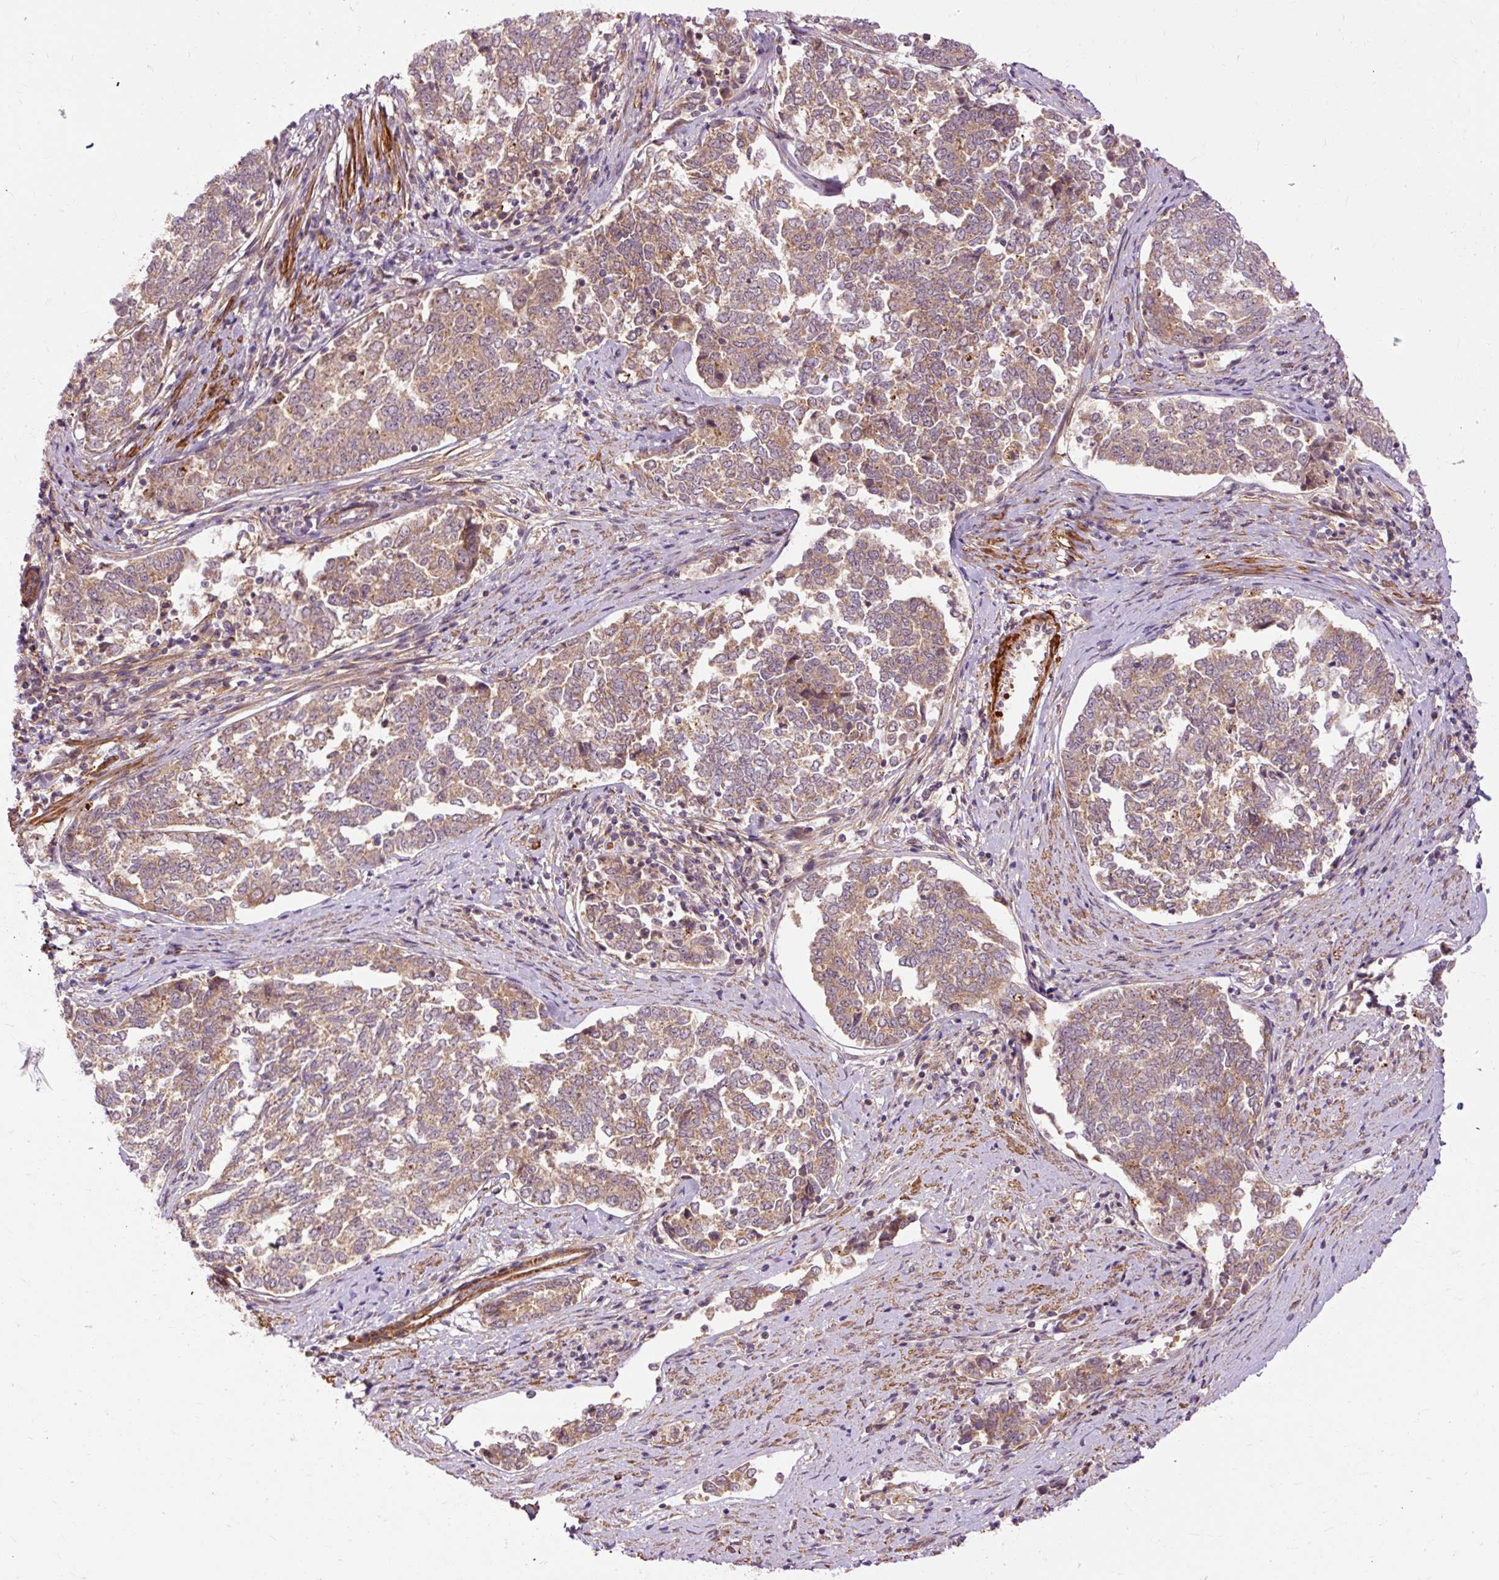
{"staining": {"intensity": "weak", "quantity": ">75%", "location": "cytoplasmic/membranous"}, "tissue": "endometrial cancer", "cell_type": "Tumor cells", "image_type": "cancer", "snomed": [{"axis": "morphology", "description": "Adenocarcinoma, NOS"}, {"axis": "topography", "description": "Endometrium"}], "caption": "The immunohistochemical stain labels weak cytoplasmic/membranous expression in tumor cells of endometrial cancer (adenocarcinoma) tissue.", "gene": "RIPOR3", "patient": {"sex": "female", "age": 80}}